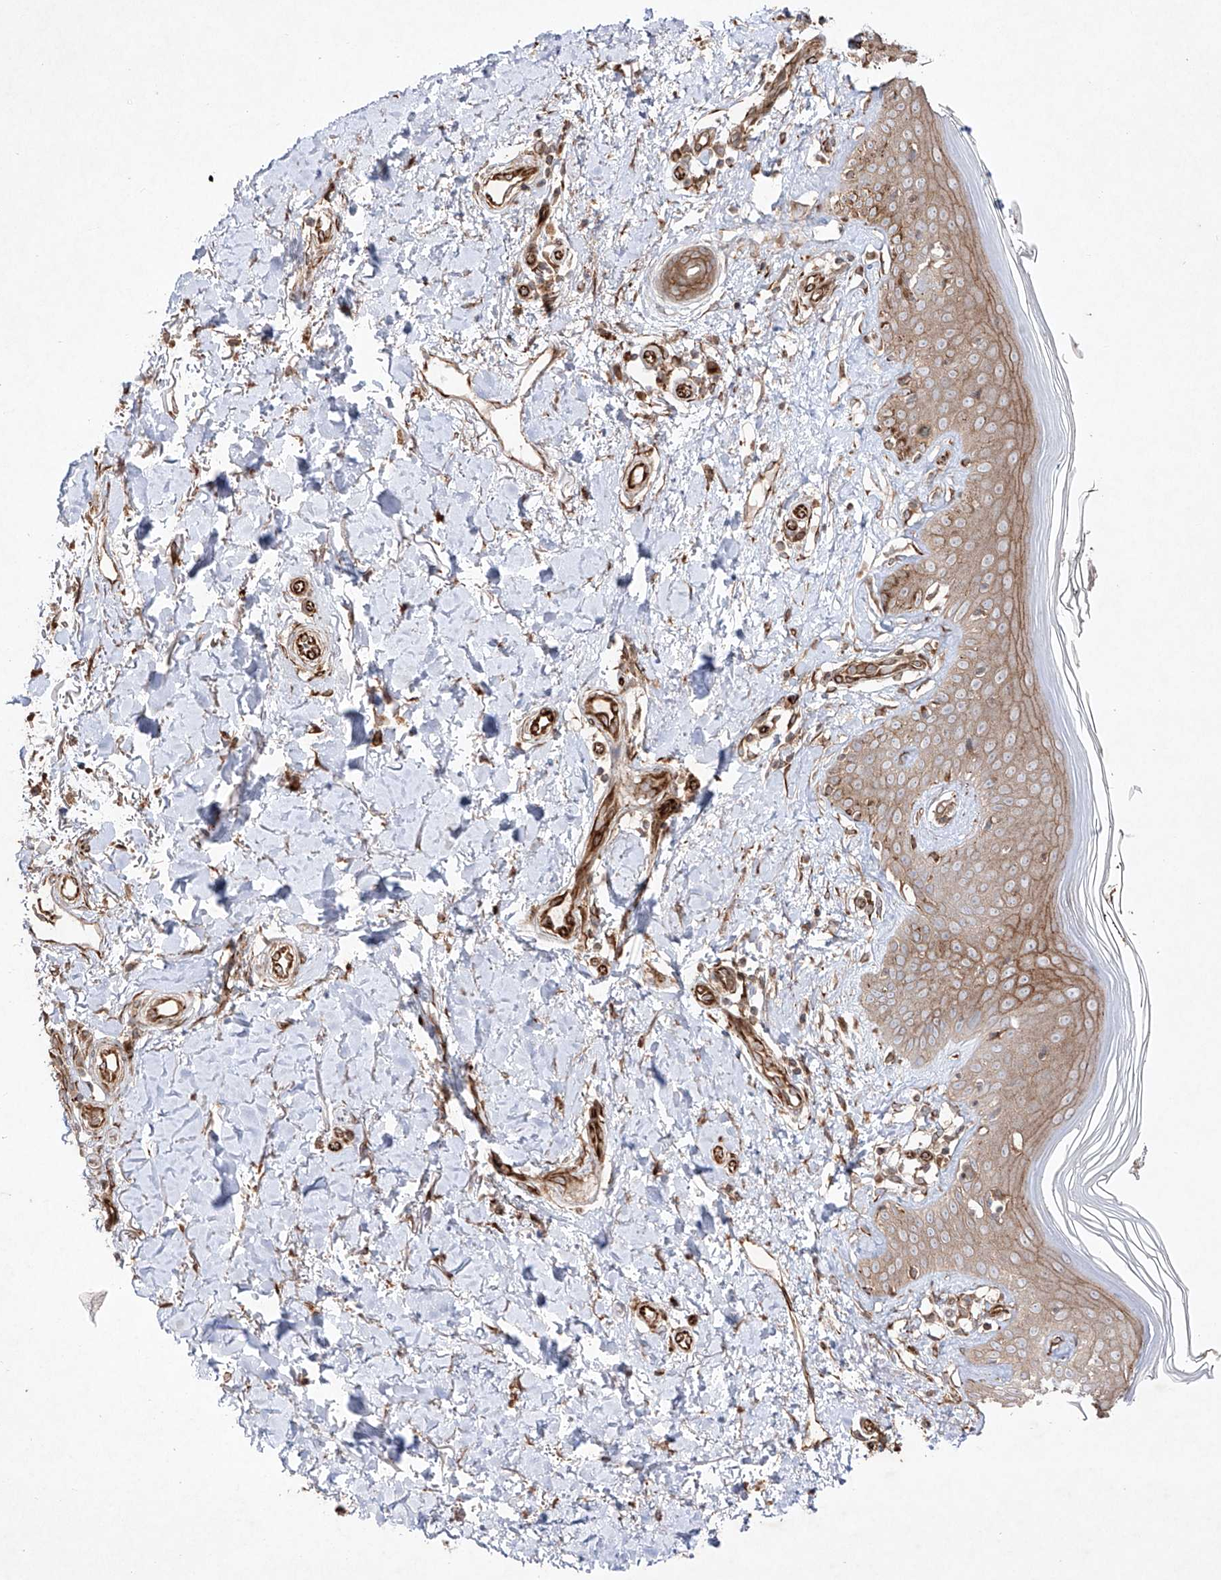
{"staining": {"intensity": "moderate", "quantity": ">75%", "location": "cytoplasmic/membranous"}, "tissue": "skin", "cell_type": "Fibroblasts", "image_type": "normal", "snomed": [{"axis": "morphology", "description": "Normal tissue, NOS"}, {"axis": "topography", "description": "Skin"}], "caption": "IHC micrograph of unremarkable skin: human skin stained using immunohistochemistry (IHC) shows medium levels of moderate protein expression localized specifically in the cytoplasmic/membranous of fibroblasts, appearing as a cytoplasmic/membranous brown color.", "gene": "YKT6", "patient": {"sex": "female", "age": 64}}